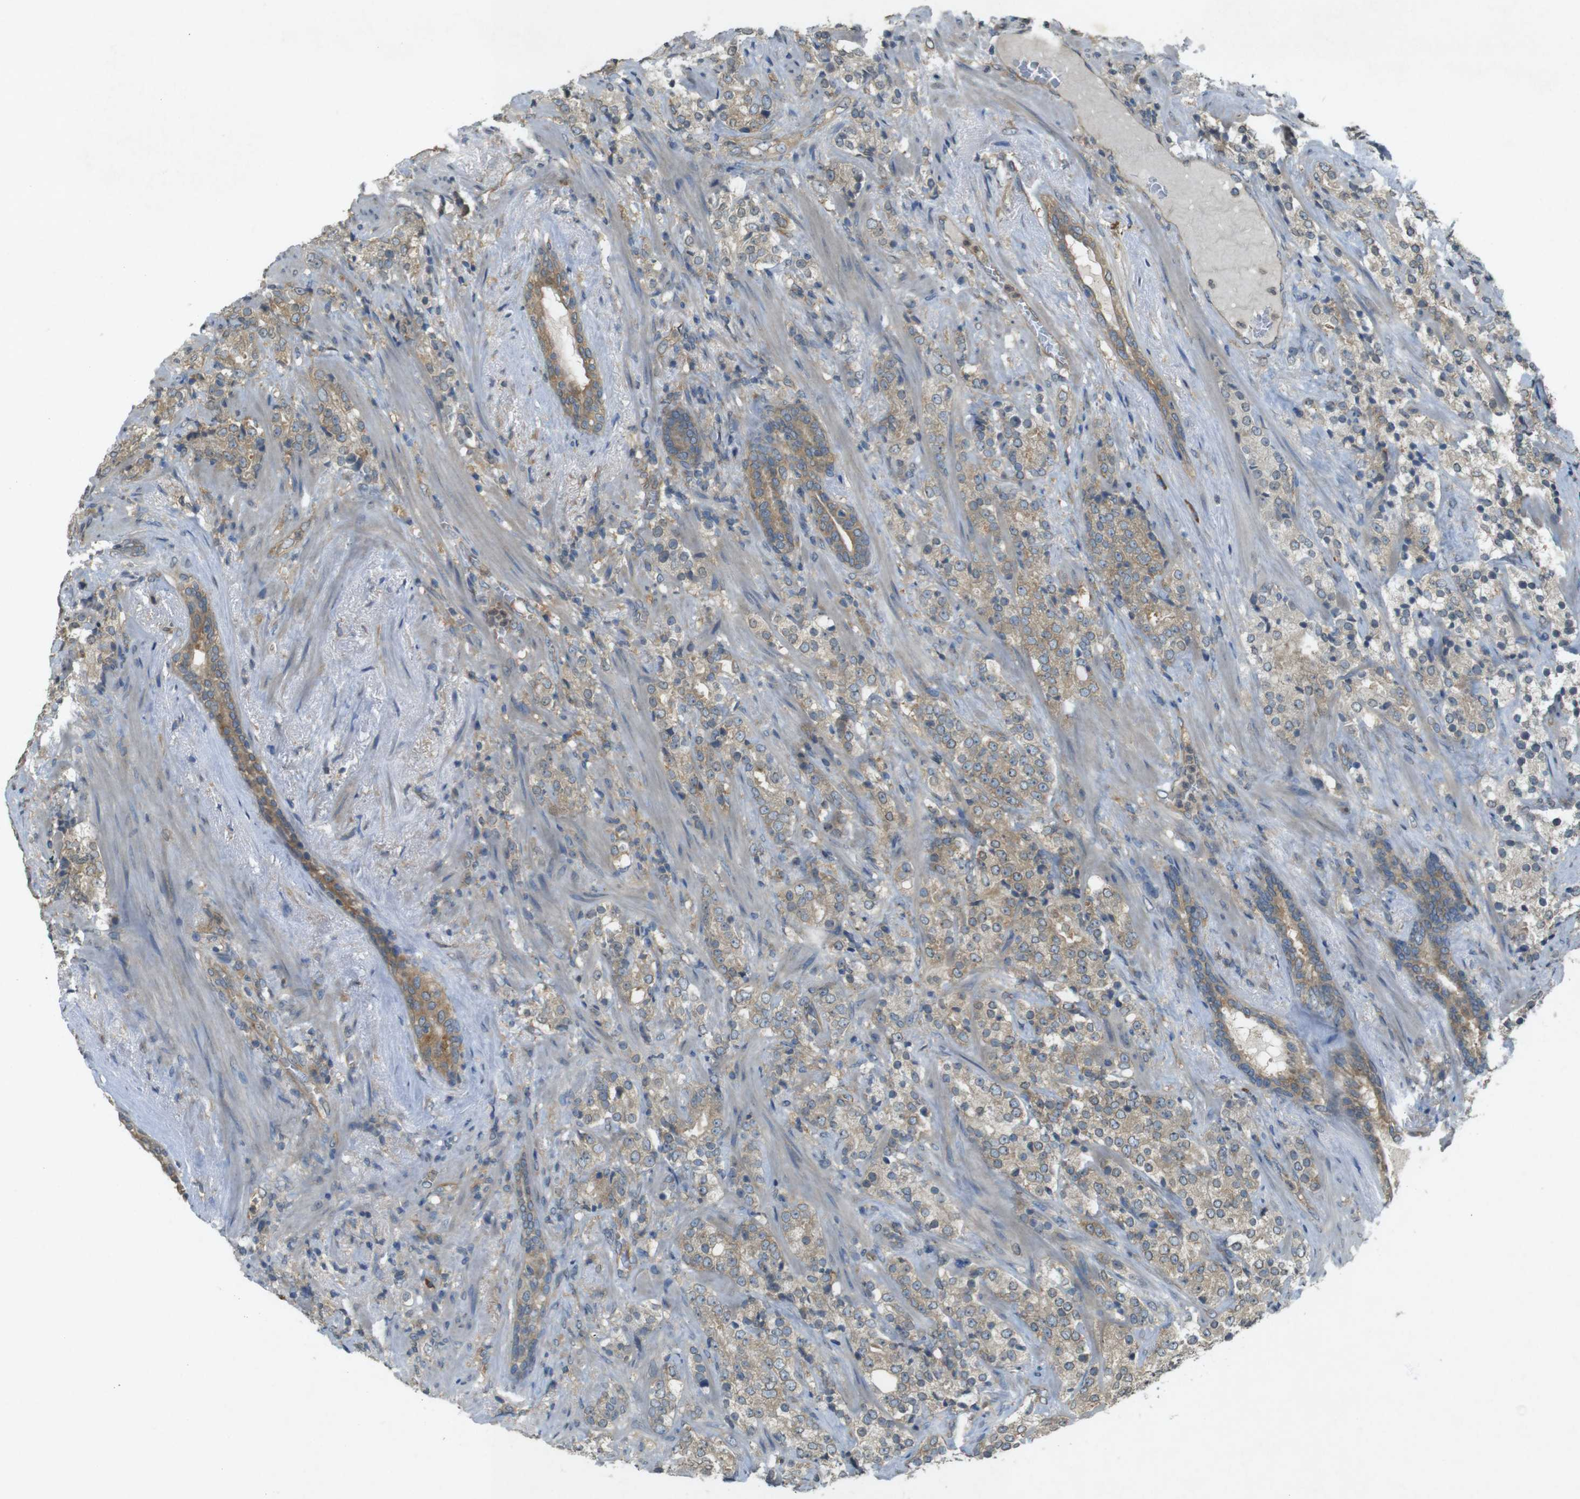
{"staining": {"intensity": "weak", "quantity": ">75%", "location": "cytoplasmic/membranous"}, "tissue": "prostate cancer", "cell_type": "Tumor cells", "image_type": "cancer", "snomed": [{"axis": "morphology", "description": "Adenocarcinoma, High grade"}, {"axis": "topography", "description": "Prostate"}], "caption": "Immunohistochemical staining of prostate cancer (adenocarcinoma (high-grade)) demonstrates low levels of weak cytoplasmic/membranous staining in approximately >75% of tumor cells.", "gene": "KIF5B", "patient": {"sex": "male", "age": 71}}